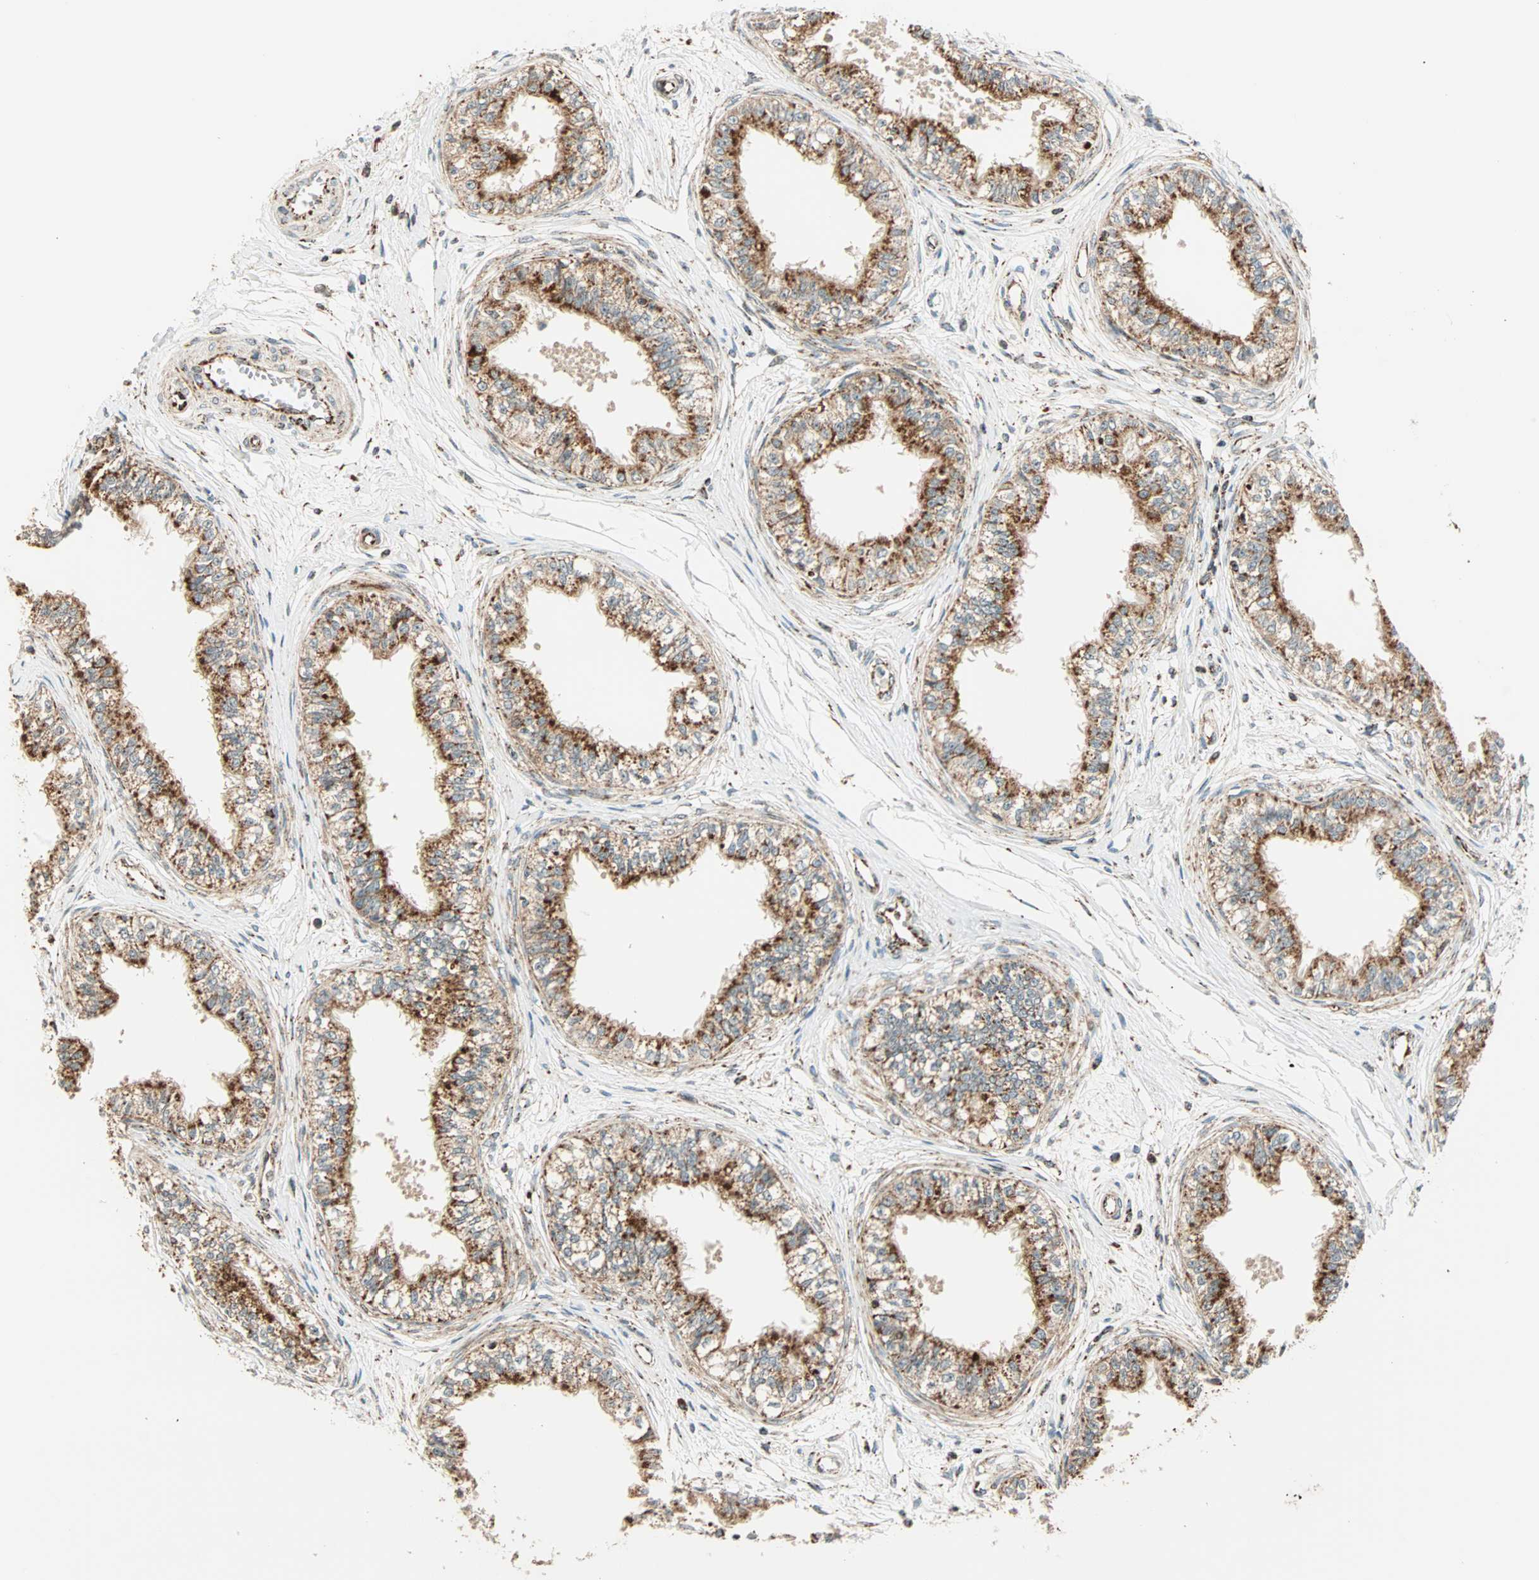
{"staining": {"intensity": "moderate", "quantity": "25%-75%", "location": "cytoplasmic/membranous"}, "tissue": "epididymis", "cell_type": "Glandular cells", "image_type": "normal", "snomed": [{"axis": "morphology", "description": "Normal tissue, NOS"}, {"axis": "morphology", "description": "Adenocarcinoma, metastatic, NOS"}, {"axis": "topography", "description": "Testis"}, {"axis": "topography", "description": "Epididymis"}], "caption": "Immunohistochemistry (IHC) image of benign epididymis: human epididymis stained using immunohistochemistry exhibits medium levels of moderate protein expression localized specifically in the cytoplasmic/membranous of glandular cells, appearing as a cytoplasmic/membranous brown color.", "gene": "SPRY4", "patient": {"sex": "male", "age": 26}}